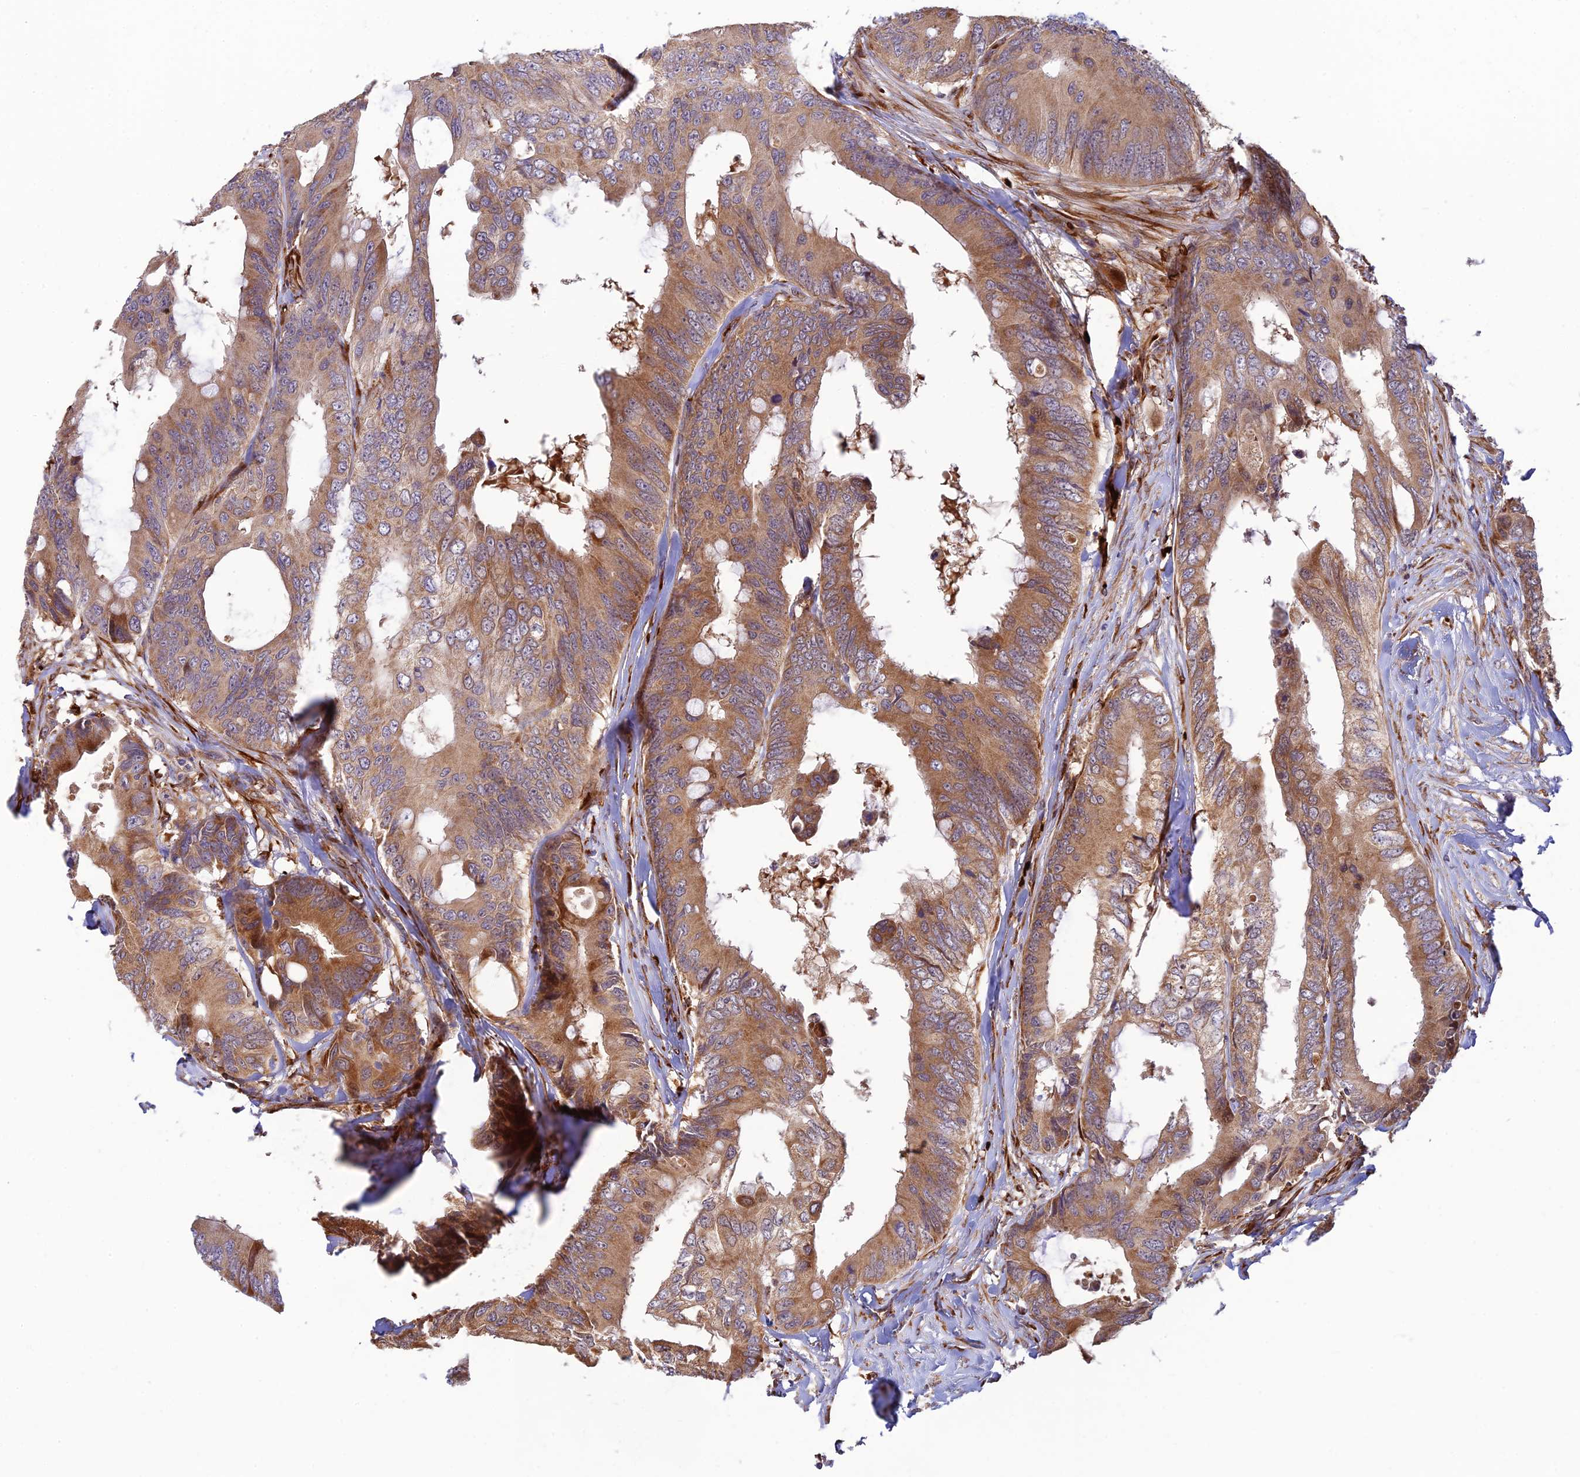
{"staining": {"intensity": "moderate", "quantity": ">75%", "location": "cytoplasmic/membranous"}, "tissue": "colorectal cancer", "cell_type": "Tumor cells", "image_type": "cancer", "snomed": [{"axis": "morphology", "description": "Adenocarcinoma, NOS"}, {"axis": "topography", "description": "Colon"}], "caption": "IHC of adenocarcinoma (colorectal) demonstrates medium levels of moderate cytoplasmic/membranous staining in approximately >75% of tumor cells. The protein is stained brown, and the nuclei are stained in blue (DAB IHC with brightfield microscopy, high magnification).", "gene": "UFSP2", "patient": {"sex": "male", "age": 71}}